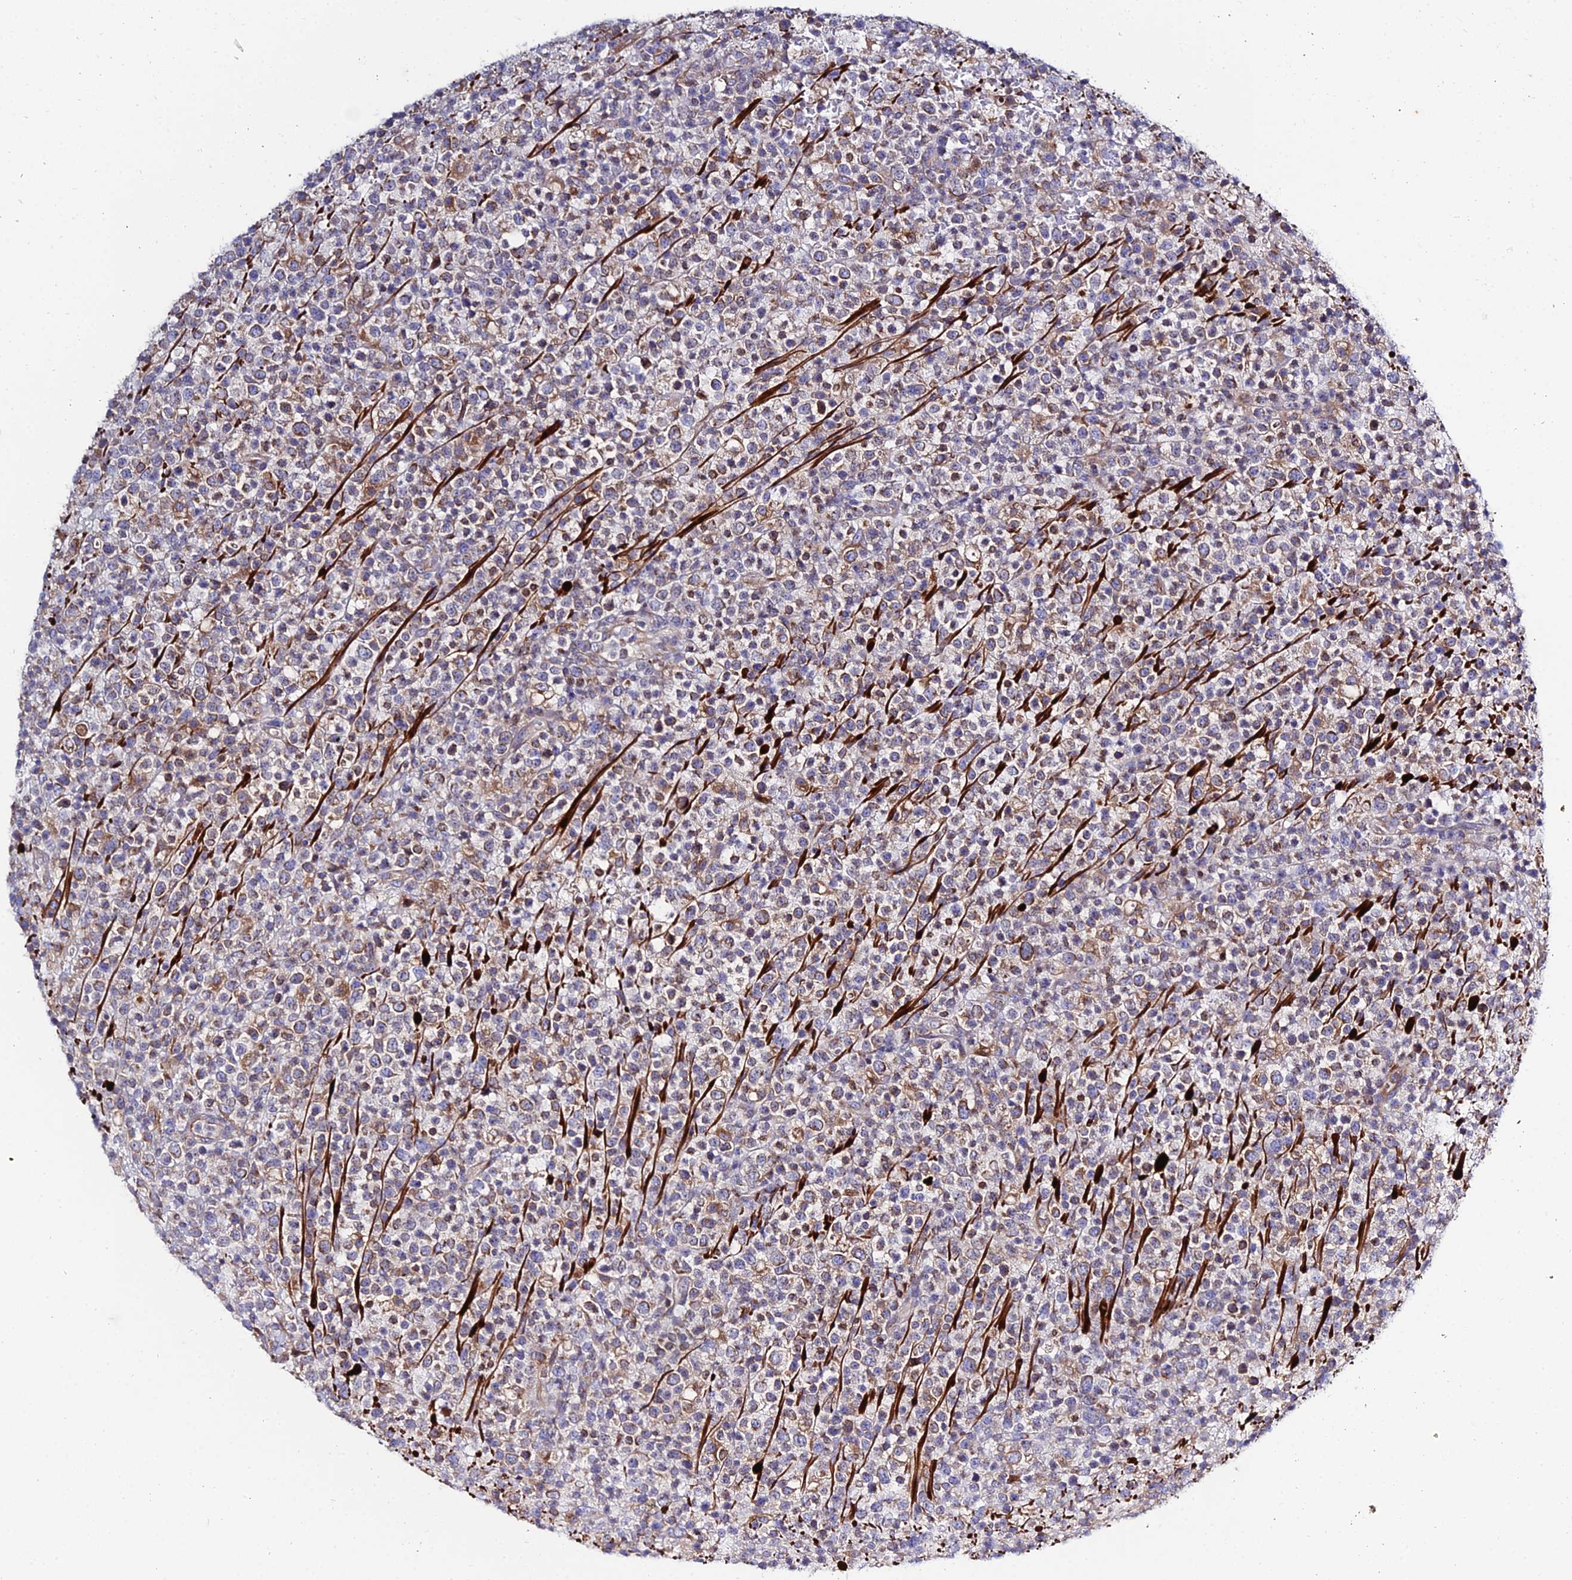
{"staining": {"intensity": "weak", "quantity": ">75%", "location": "cytoplasmic/membranous"}, "tissue": "lymphoma", "cell_type": "Tumor cells", "image_type": "cancer", "snomed": [{"axis": "morphology", "description": "Malignant lymphoma, non-Hodgkin's type, High grade"}, {"axis": "topography", "description": "Colon"}], "caption": "High-power microscopy captured an IHC histopathology image of high-grade malignant lymphoma, non-Hodgkin's type, revealing weak cytoplasmic/membranous staining in about >75% of tumor cells.", "gene": "ARL6IP1", "patient": {"sex": "female", "age": 53}}